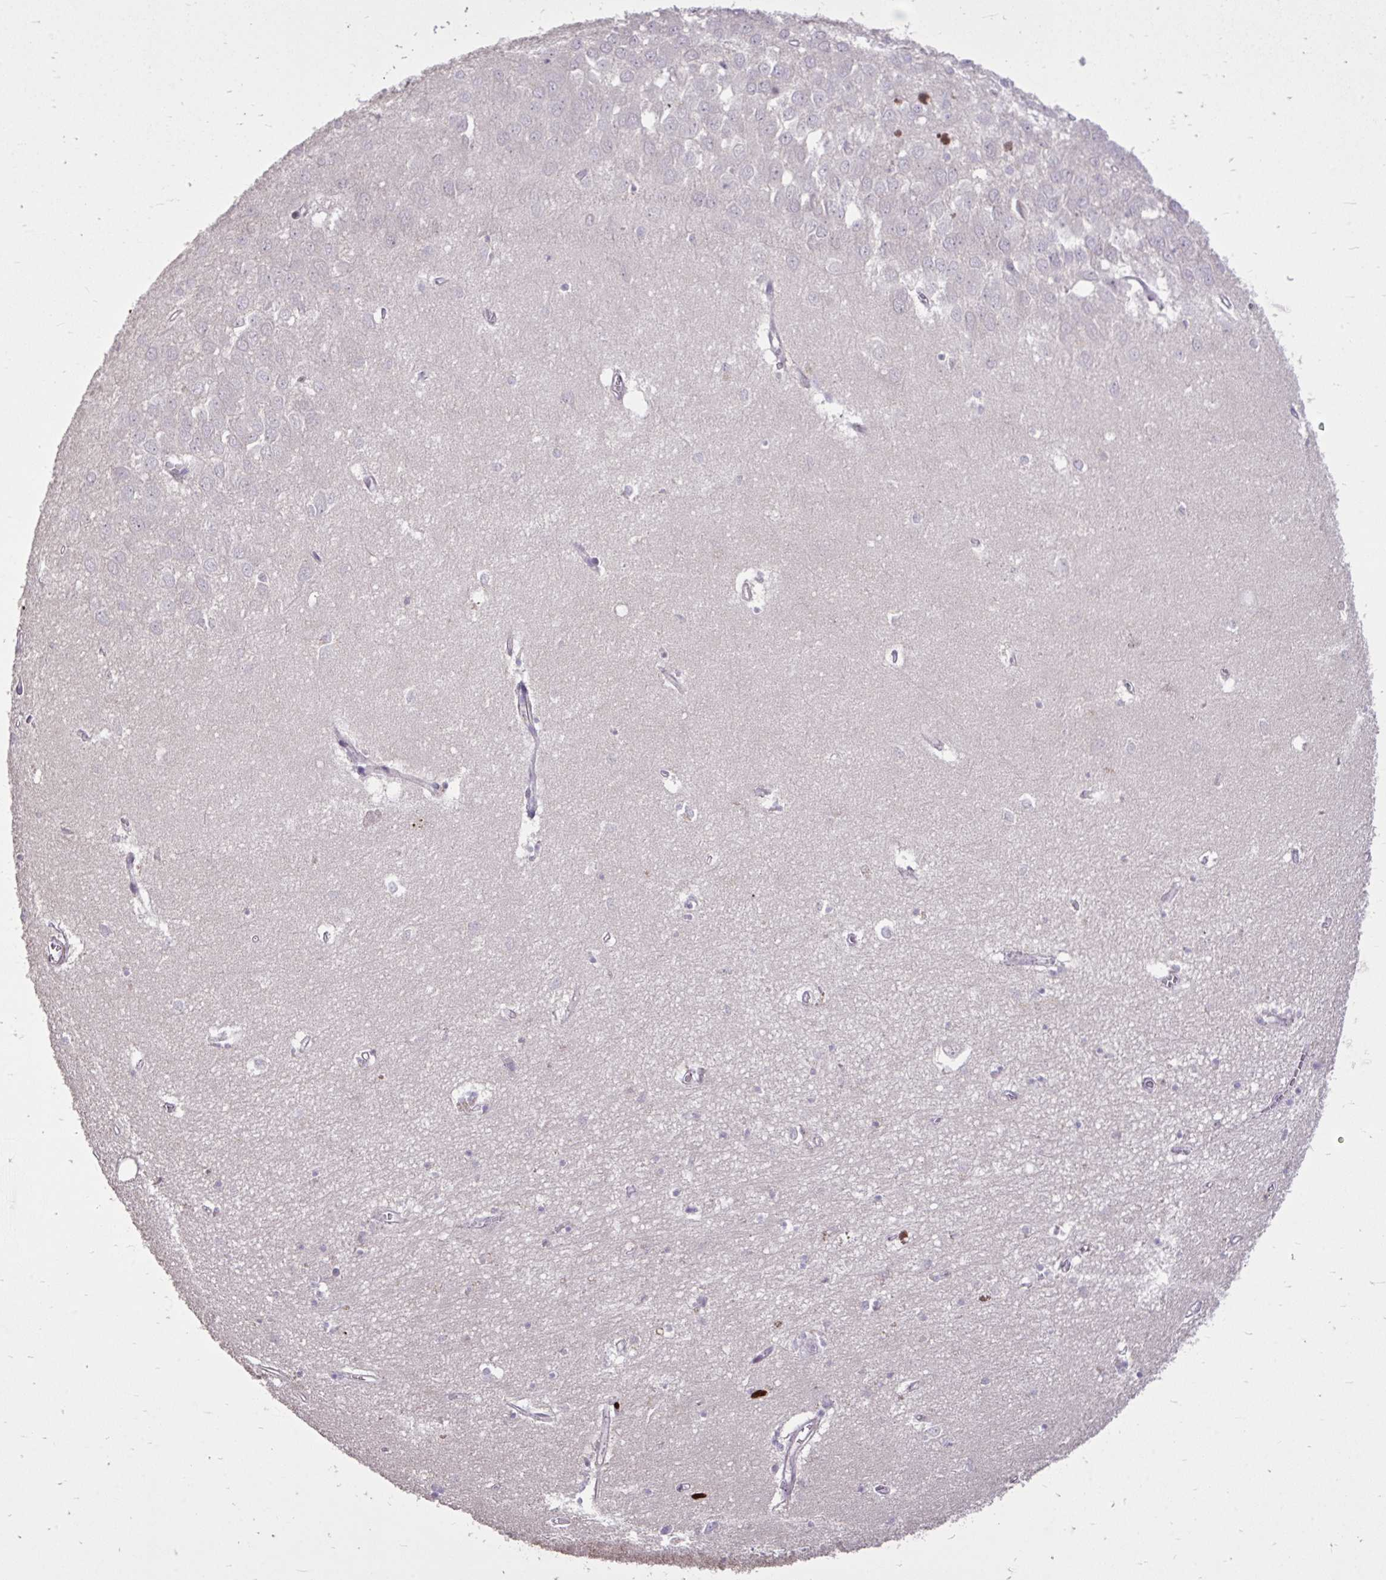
{"staining": {"intensity": "negative", "quantity": "none", "location": "none"}, "tissue": "hippocampus", "cell_type": "Glial cells", "image_type": "normal", "snomed": [{"axis": "morphology", "description": "Normal tissue, NOS"}, {"axis": "topography", "description": "Hippocampus"}], "caption": "Image shows no protein expression in glial cells of benign hippocampus.", "gene": "IGFL2", "patient": {"sex": "female", "age": 64}}